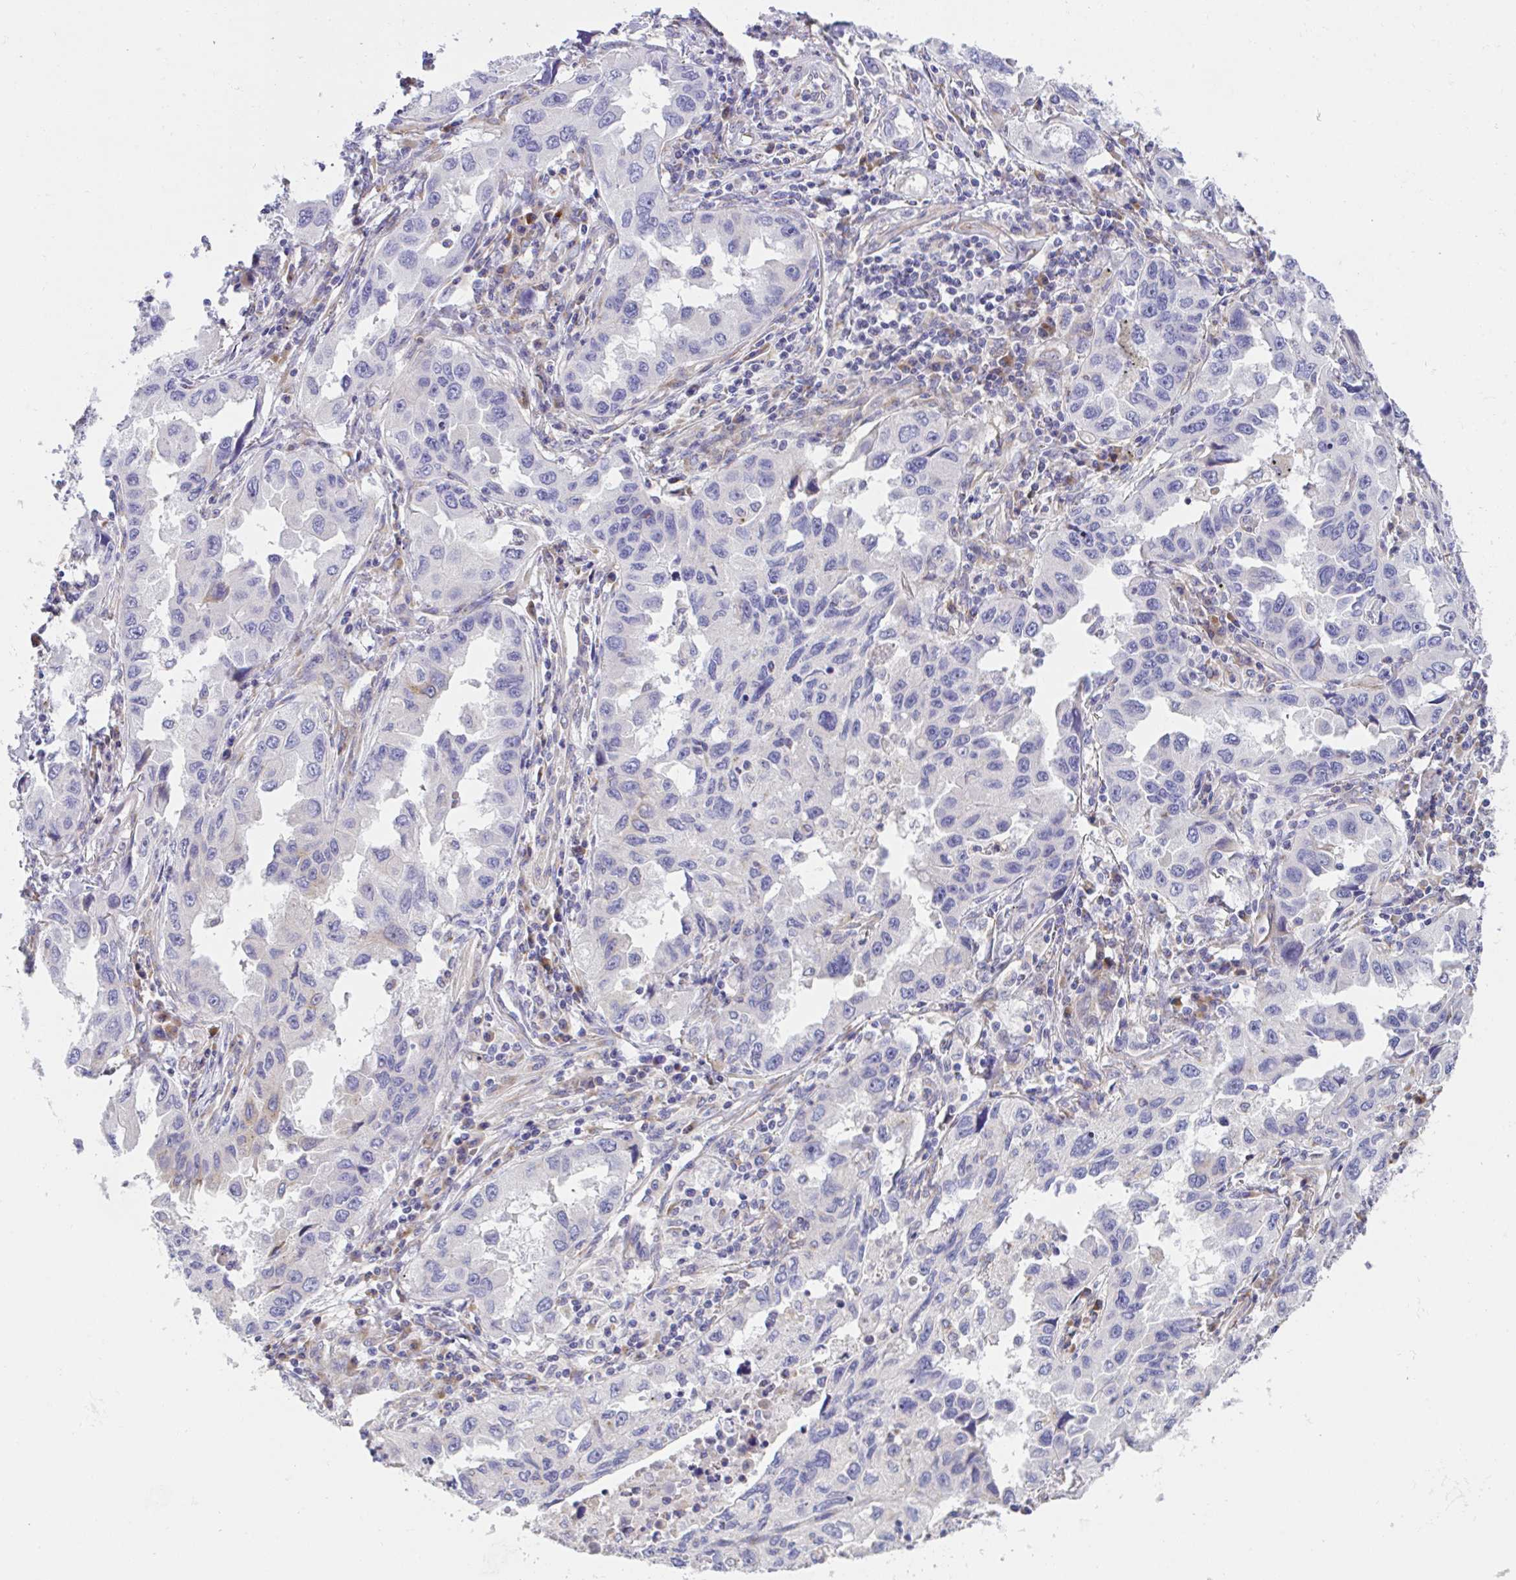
{"staining": {"intensity": "negative", "quantity": "none", "location": "none"}, "tissue": "lung cancer", "cell_type": "Tumor cells", "image_type": "cancer", "snomed": [{"axis": "morphology", "description": "Adenocarcinoma, NOS"}, {"axis": "topography", "description": "Lung"}], "caption": "An immunohistochemistry (IHC) photomicrograph of lung cancer (adenocarcinoma) is shown. There is no staining in tumor cells of lung cancer (adenocarcinoma). (DAB (3,3'-diaminobenzidine) immunohistochemistry with hematoxylin counter stain).", "gene": "MIA3", "patient": {"sex": "female", "age": 73}}